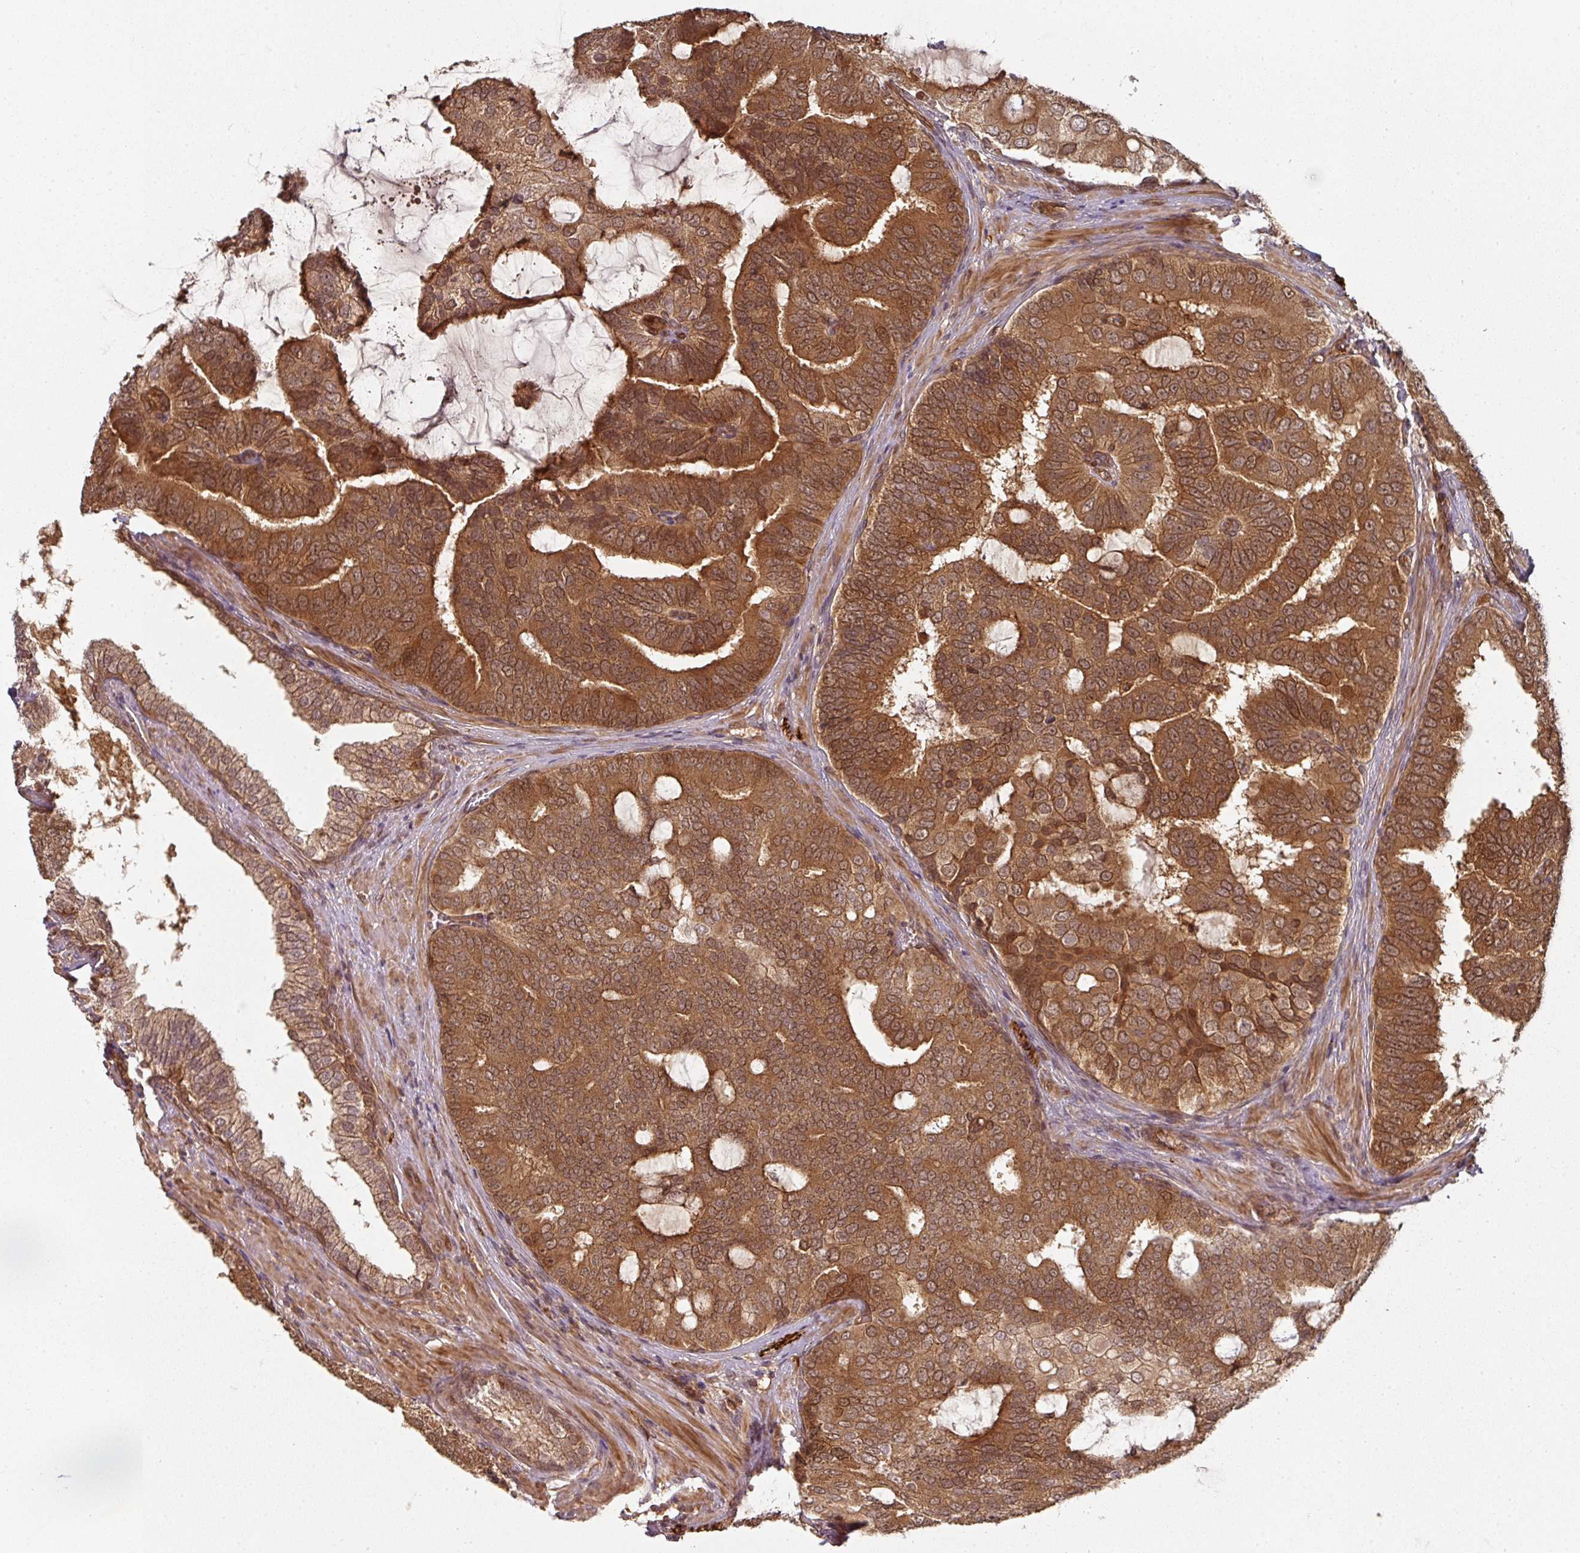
{"staining": {"intensity": "strong", "quantity": ">75%", "location": "cytoplasmic/membranous"}, "tissue": "prostate cancer", "cell_type": "Tumor cells", "image_type": "cancer", "snomed": [{"axis": "morphology", "description": "Adenocarcinoma, High grade"}, {"axis": "topography", "description": "Prostate"}], "caption": "Prostate cancer (adenocarcinoma (high-grade)) stained for a protein (brown) reveals strong cytoplasmic/membranous positive expression in about >75% of tumor cells.", "gene": "EIF4EBP2", "patient": {"sex": "male", "age": 55}}